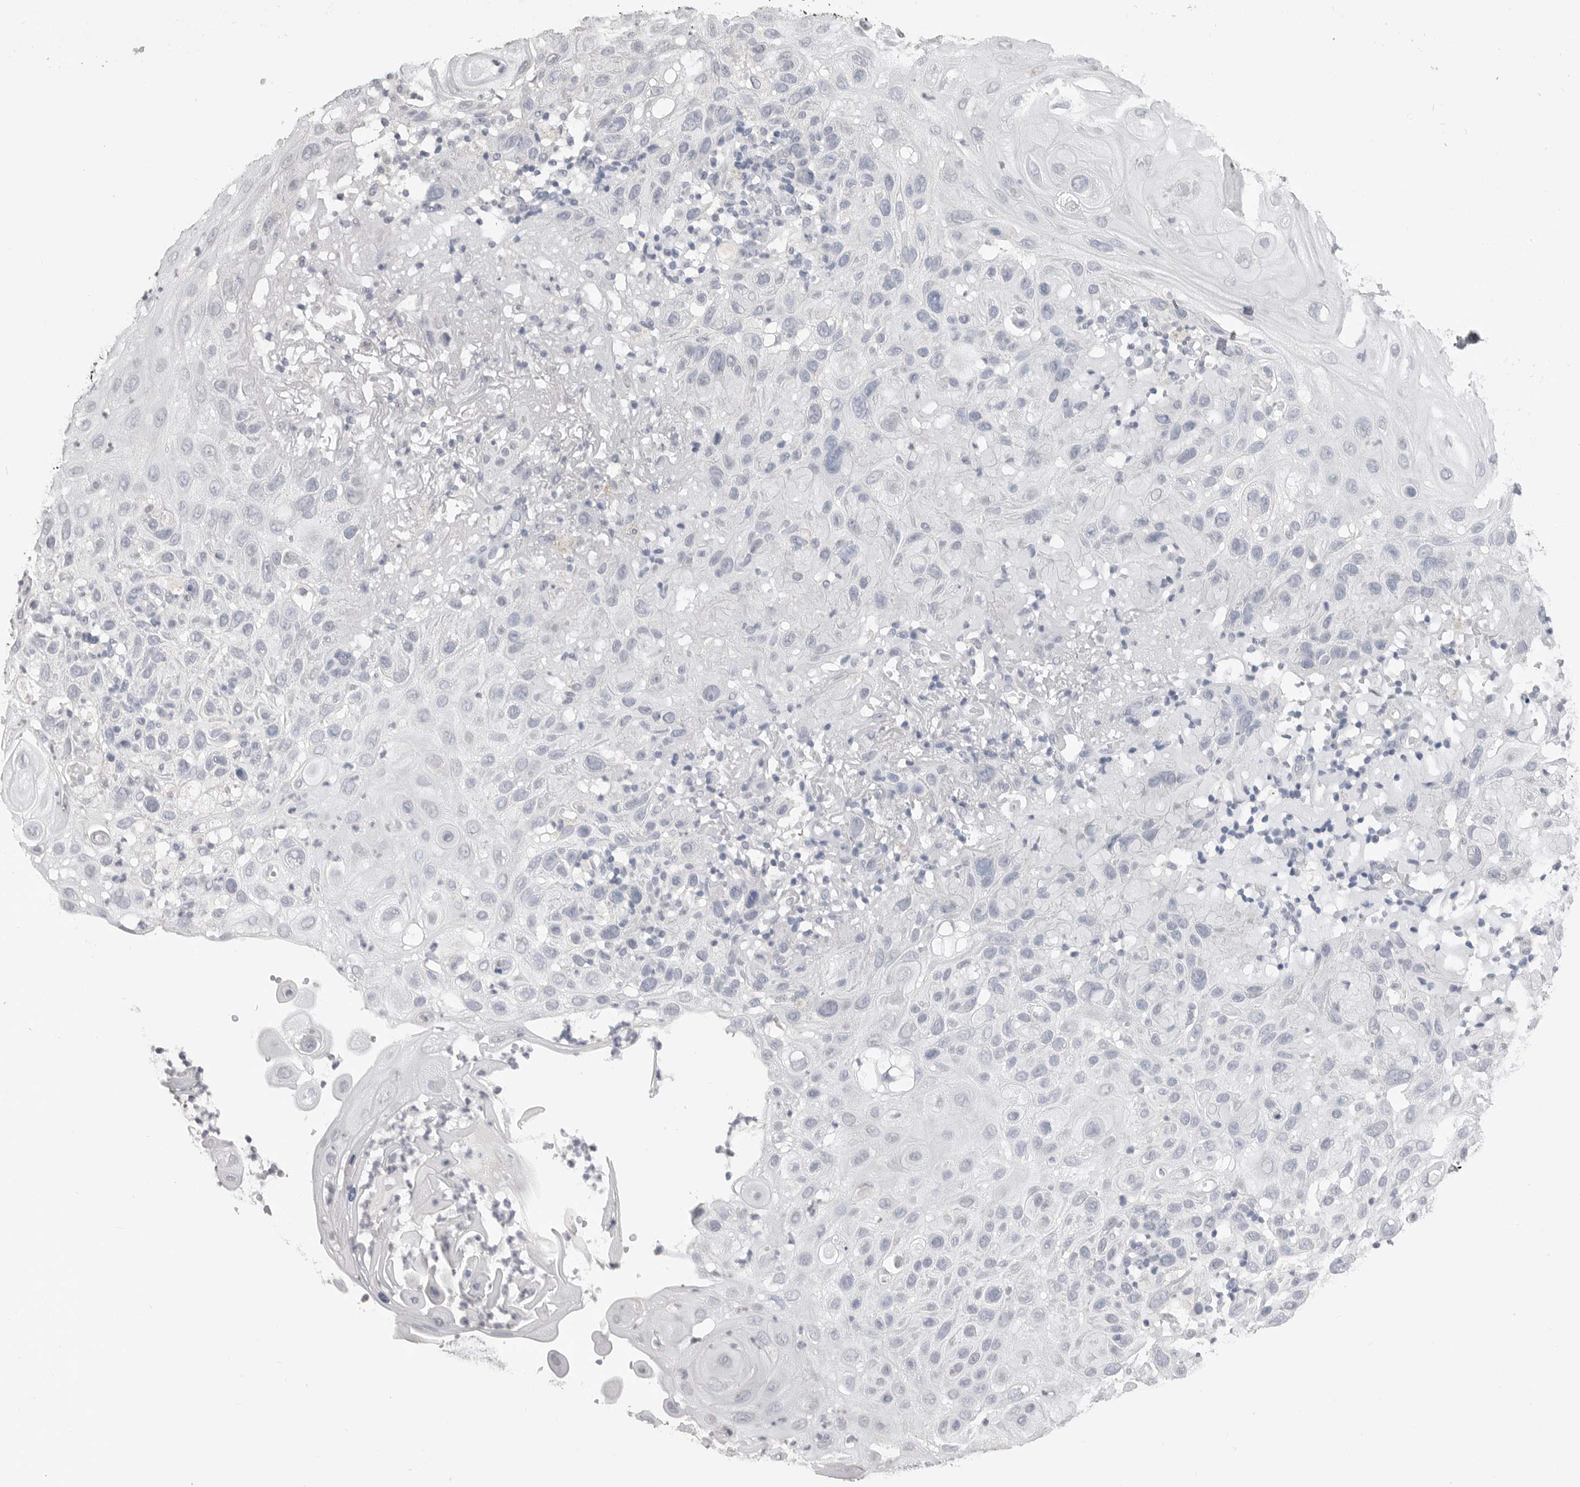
{"staining": {"intensity": "negative", "quantity": "none", "location": "none"}, "tissue": "skin cancer", "cell_type": "Tumor cells", "image_type": "cancer", "snomed": [{"axis": "morphology", "description": "Normal tissue, NOS"}, {"axis": "morphology", "description": "Squamous cell carcinoma, NOS"}, {"axis": "topography", "description": "Skin"}], "caption": "Tumor cells show no significant staining in squamous cell carcinoma (skin).", "gene": "ICAM5", "patient": {"sex": "female", "age": 96}}